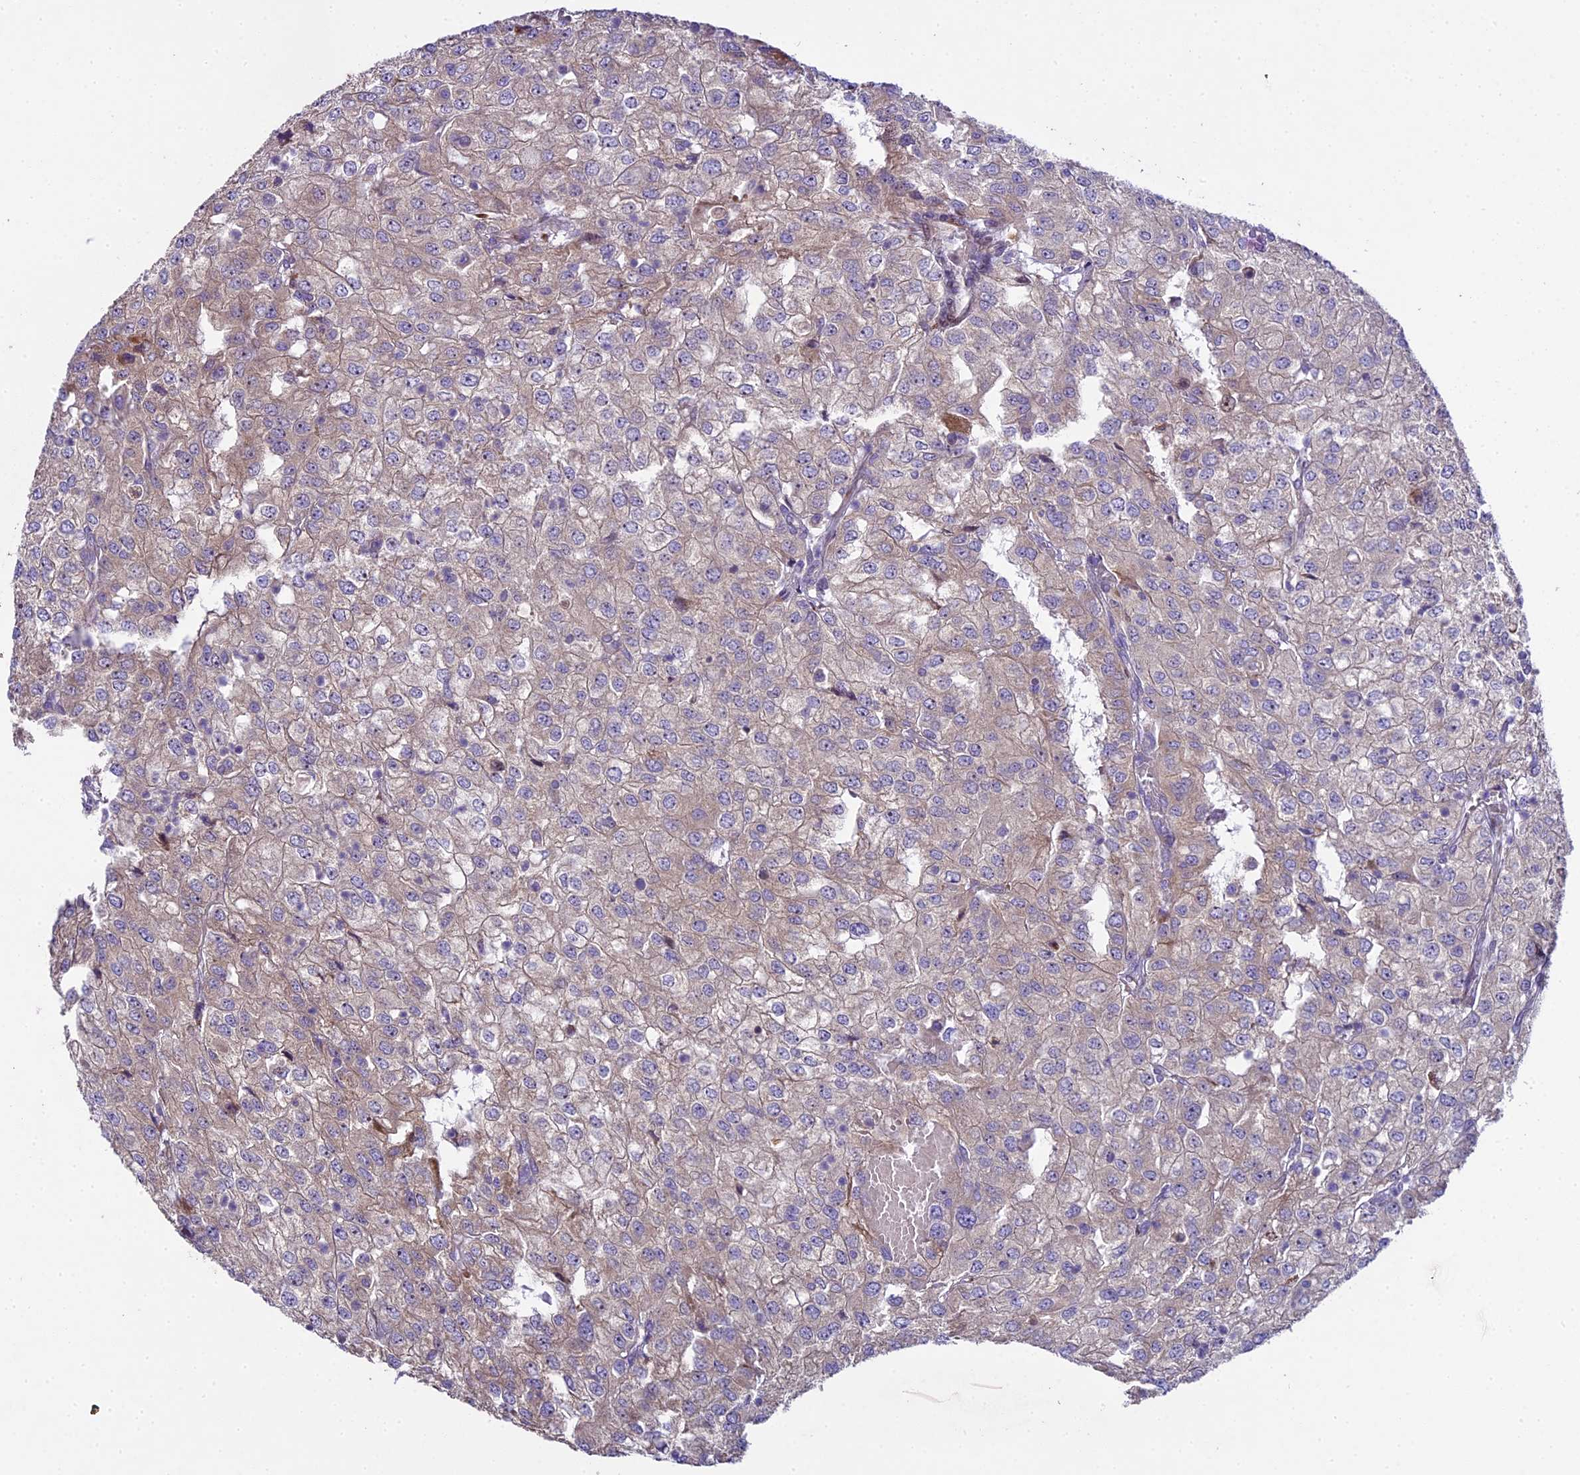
{"staining": {"intensity": "weak", "quantity": "25%-75%", "location": "cytoplasmic/membranous"}, "tissue": "renal cancer", "cell_type": "Tumor cells", "image_type": "cancer", "snomed": [{"axis": "morphology", "description": "Adenocarcinoma, NOS"}, {"axis": "topography", "description": "Kidney"}], "caption": "Brown immunohistochemical staining in human adenocarcinoma (renal) shows weak cytoplasmic/membranous expression in approximately 25%-75% of tumor cells.", "gene": "SPIRE1", "patient": {"sex": "female", "age": 54}}